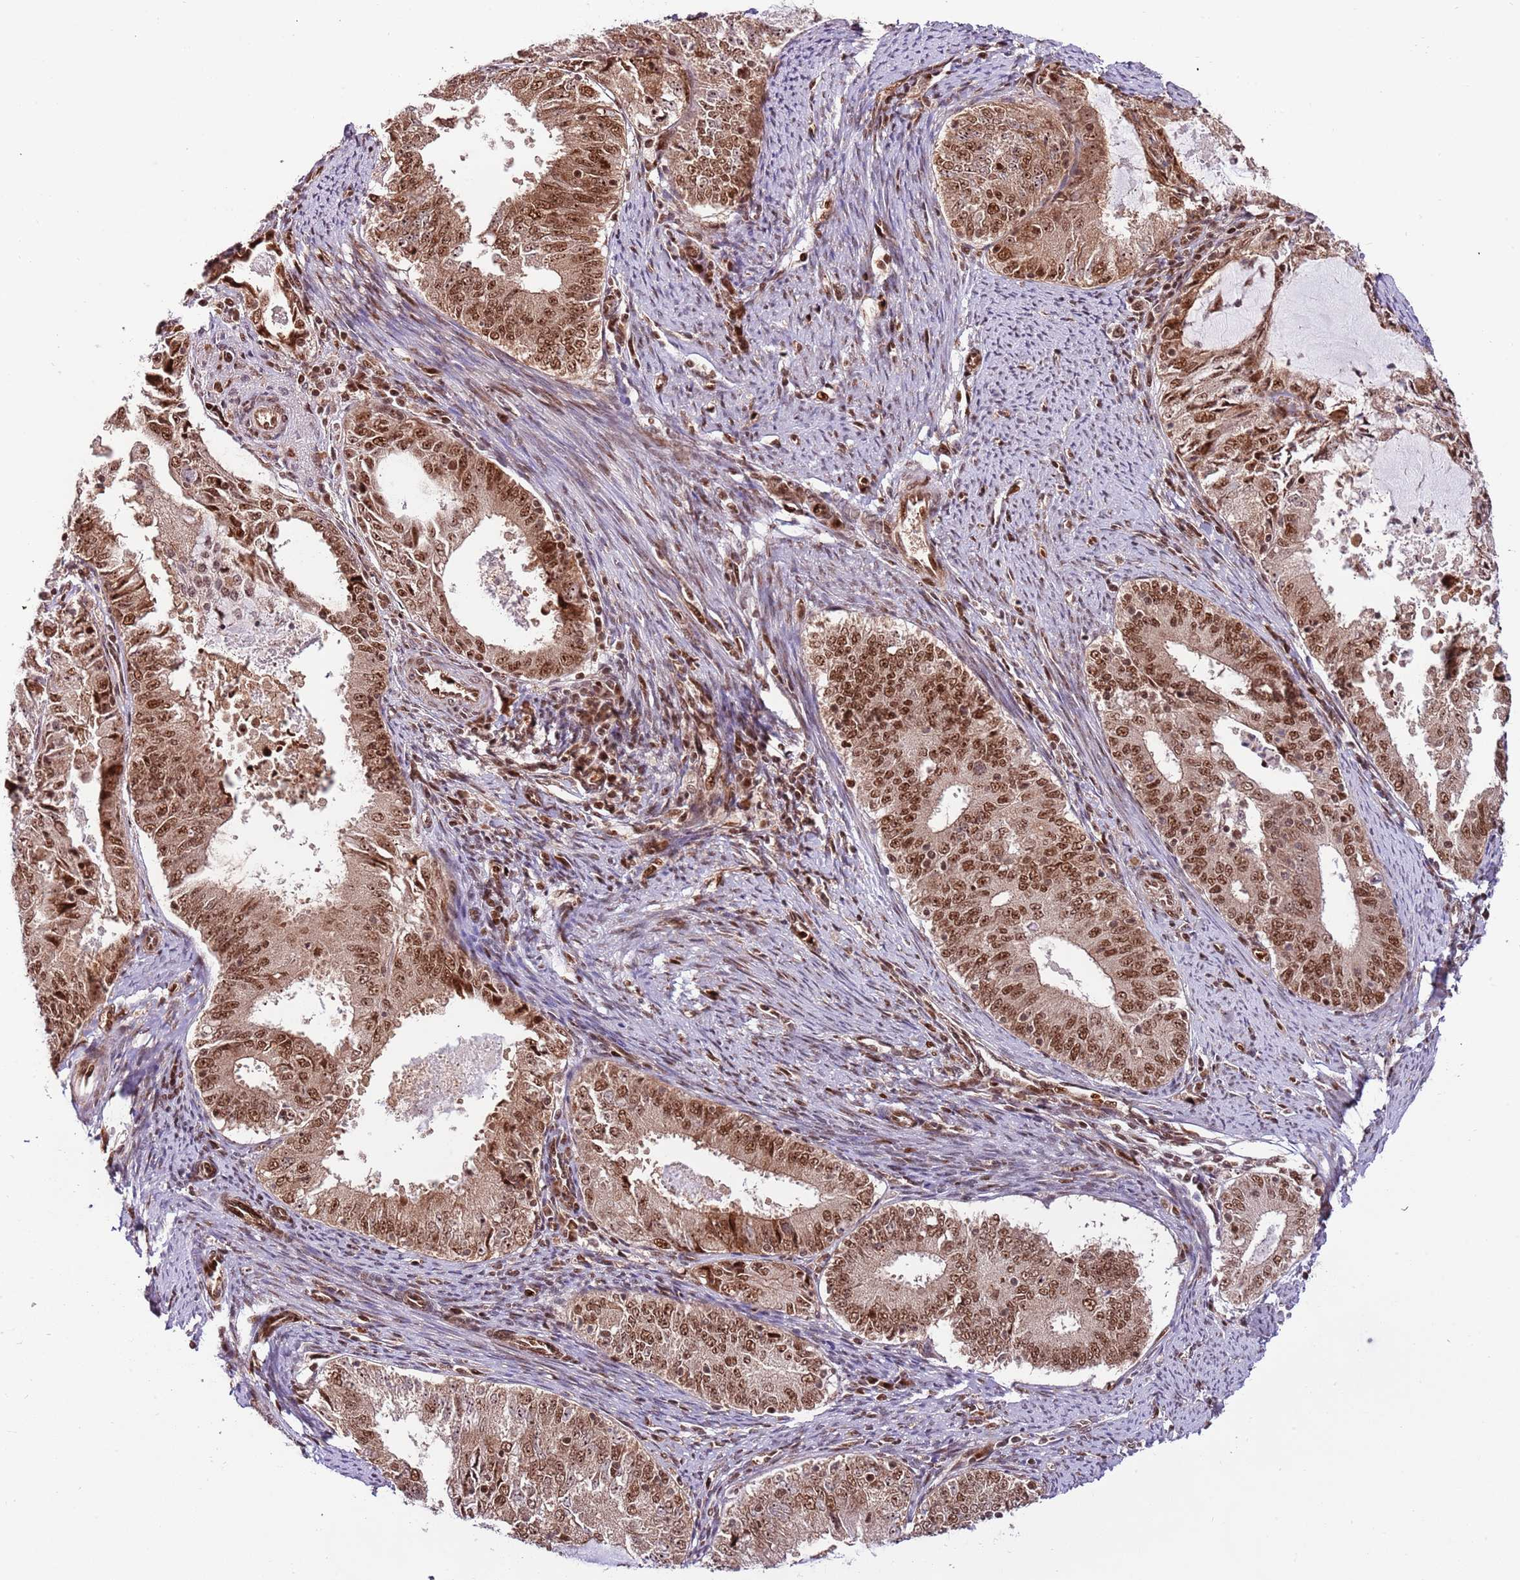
{"staining": {"intensity": "moderate", "quantity": ">75%", "location": "cytoplasmic/membranous,nuclear"}, "tissue": "endometrial cancer", "cell_type": "Tumor cells", "image_type": "cancer", "snomed": [{"axis": "morphology", "description": "Adenocarcinoma, NOS"}, {"axis": "topography", "description": "Endometrium"}], "caption": "Adenocarcinoma (endometrial) stained with a protein marker reveals moderate staining in tumor cells.", "gene": "RIF1", "patient": {"sex": "female", "age": 57}}